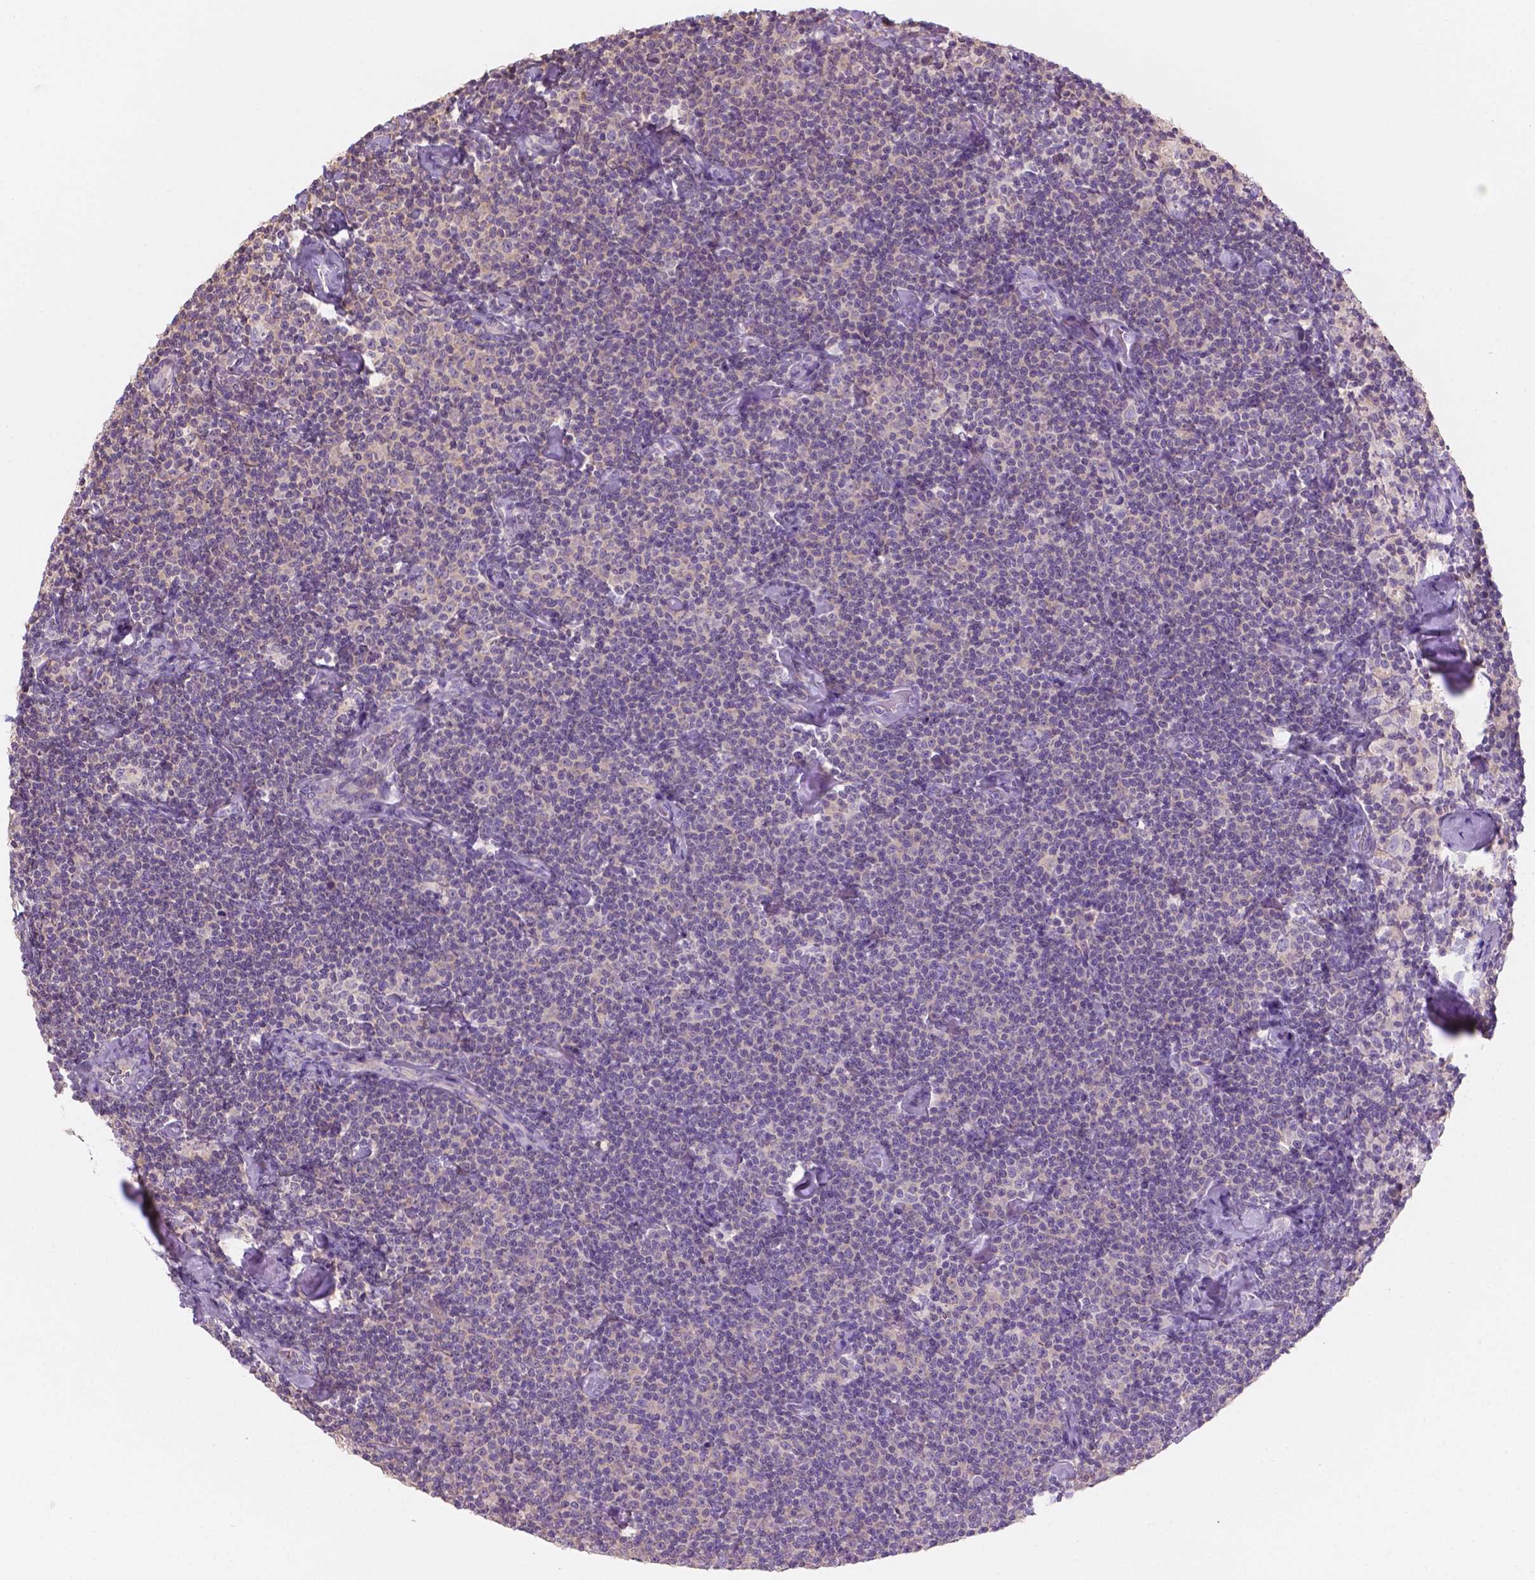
{"staining": {"intensity": "negative", "quantity": "none", "location": "none"}, "tissue": "lymphoma", "cell_type": "Tumor cells", "image_type": "cancer", "snomed": [{"axis": "morphology", "description": "Malignant lymphoma, non-Hodgkin's type, Low grade"}, {"axis": "topography", "description": "Lymph node"}], "caption": "Image shows no significant protein staining in tumor cells of lymphoma.", "gene": "SBSN", "patient": {"sex": "male", "age": 81}}